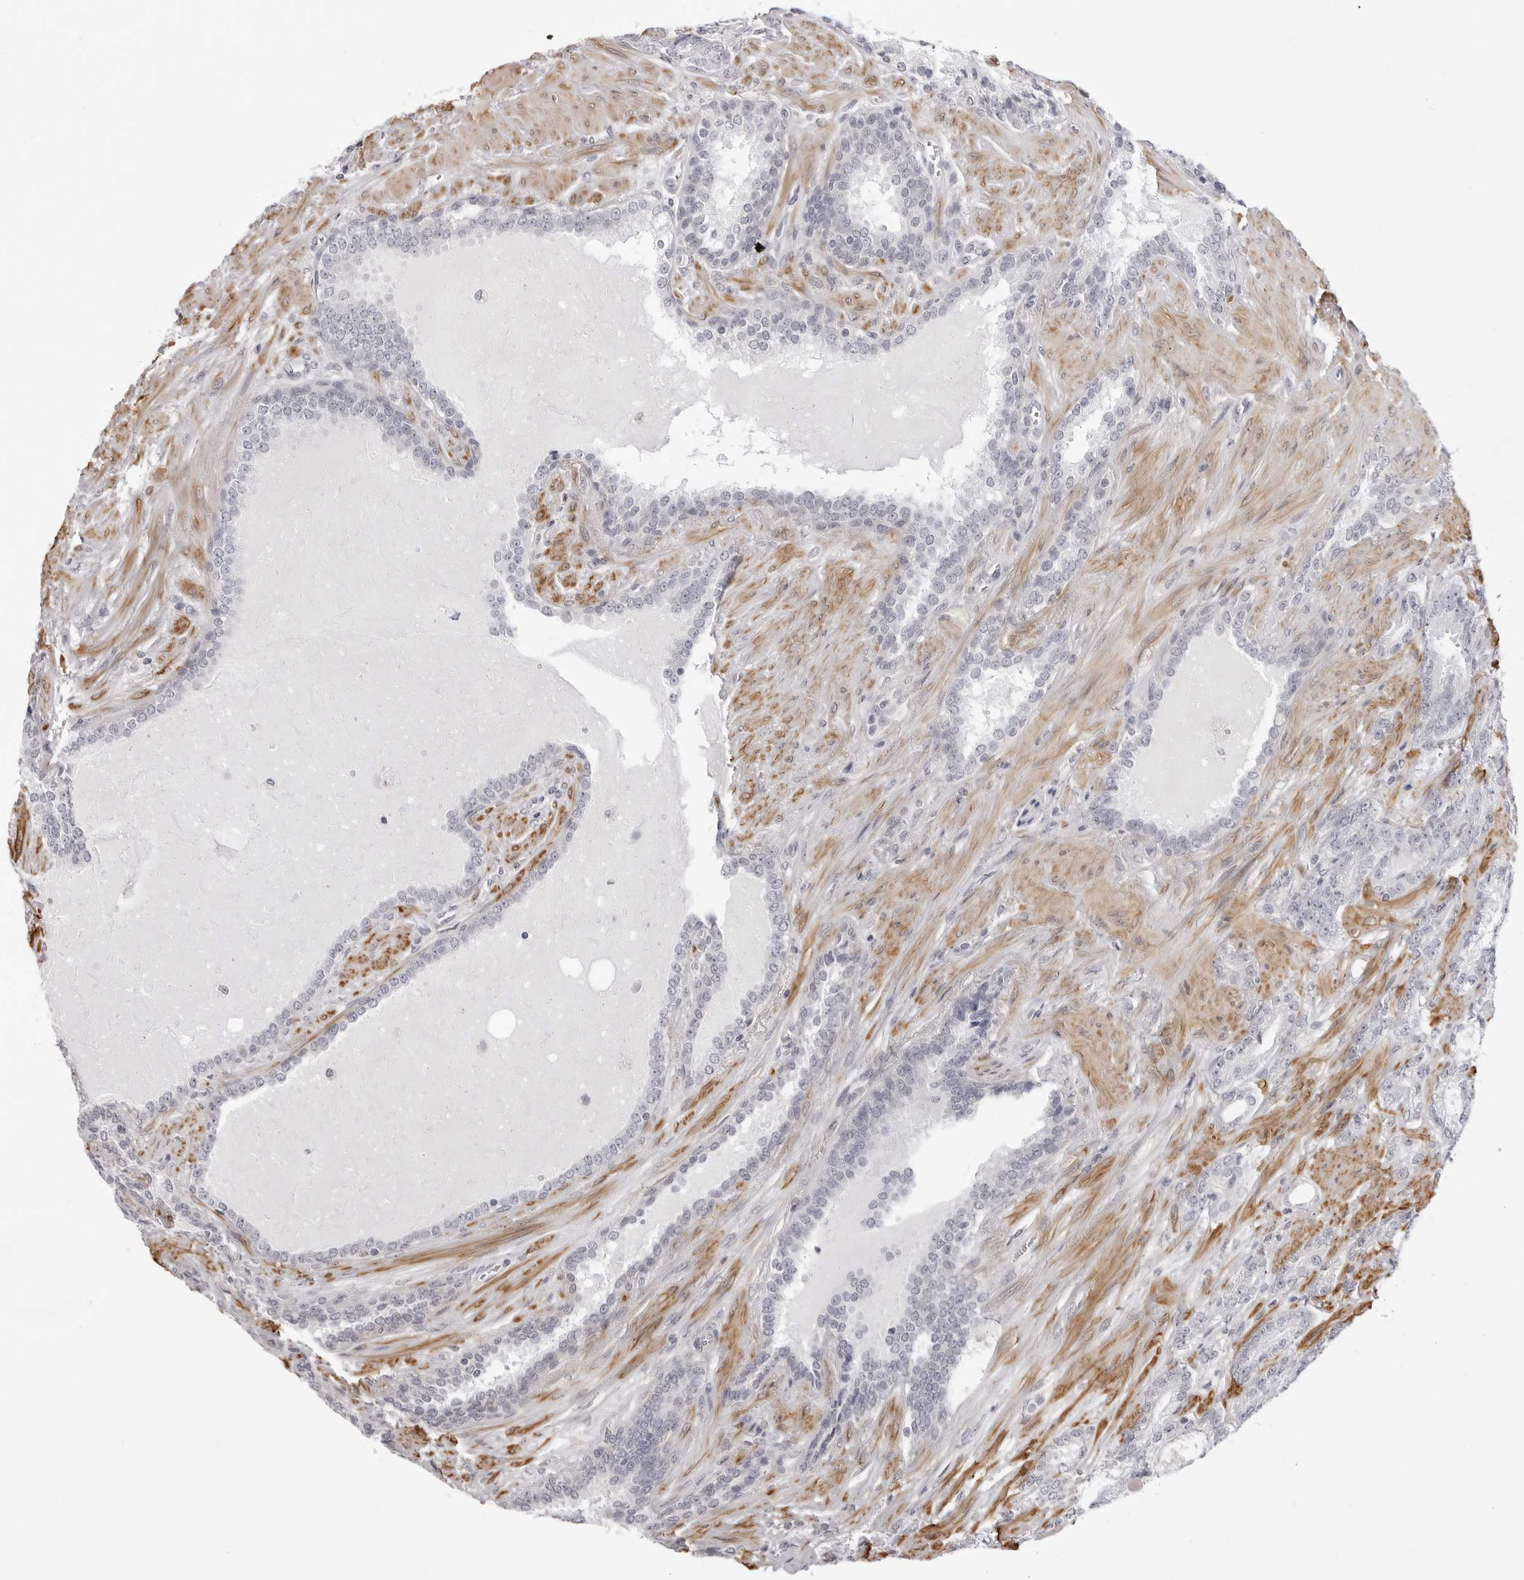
{"staining": {"intensity": "negative", "quantity": "none", "location": "none"}, "tissue": "prostate cancer", "cell_type": "Tumor cells", "image_type": "cancer", "snomed": [{"axis": "morphology", "description": "Adenocarcinoma, High grade"}, {"axis": "topography", "description": "Prostate"}], "caption": "Photomicrograph shows no significant protein expression in tumor cells of prostate high-grade adenocarcinoma. The staining was performed using DAB to visualize the protein expression in brown, while the nuclei were stained in blue with hematoxylin (Magnification: 20x).", "gene": "SRGAP2", "patient": {"sex": "male", "age": 73}}